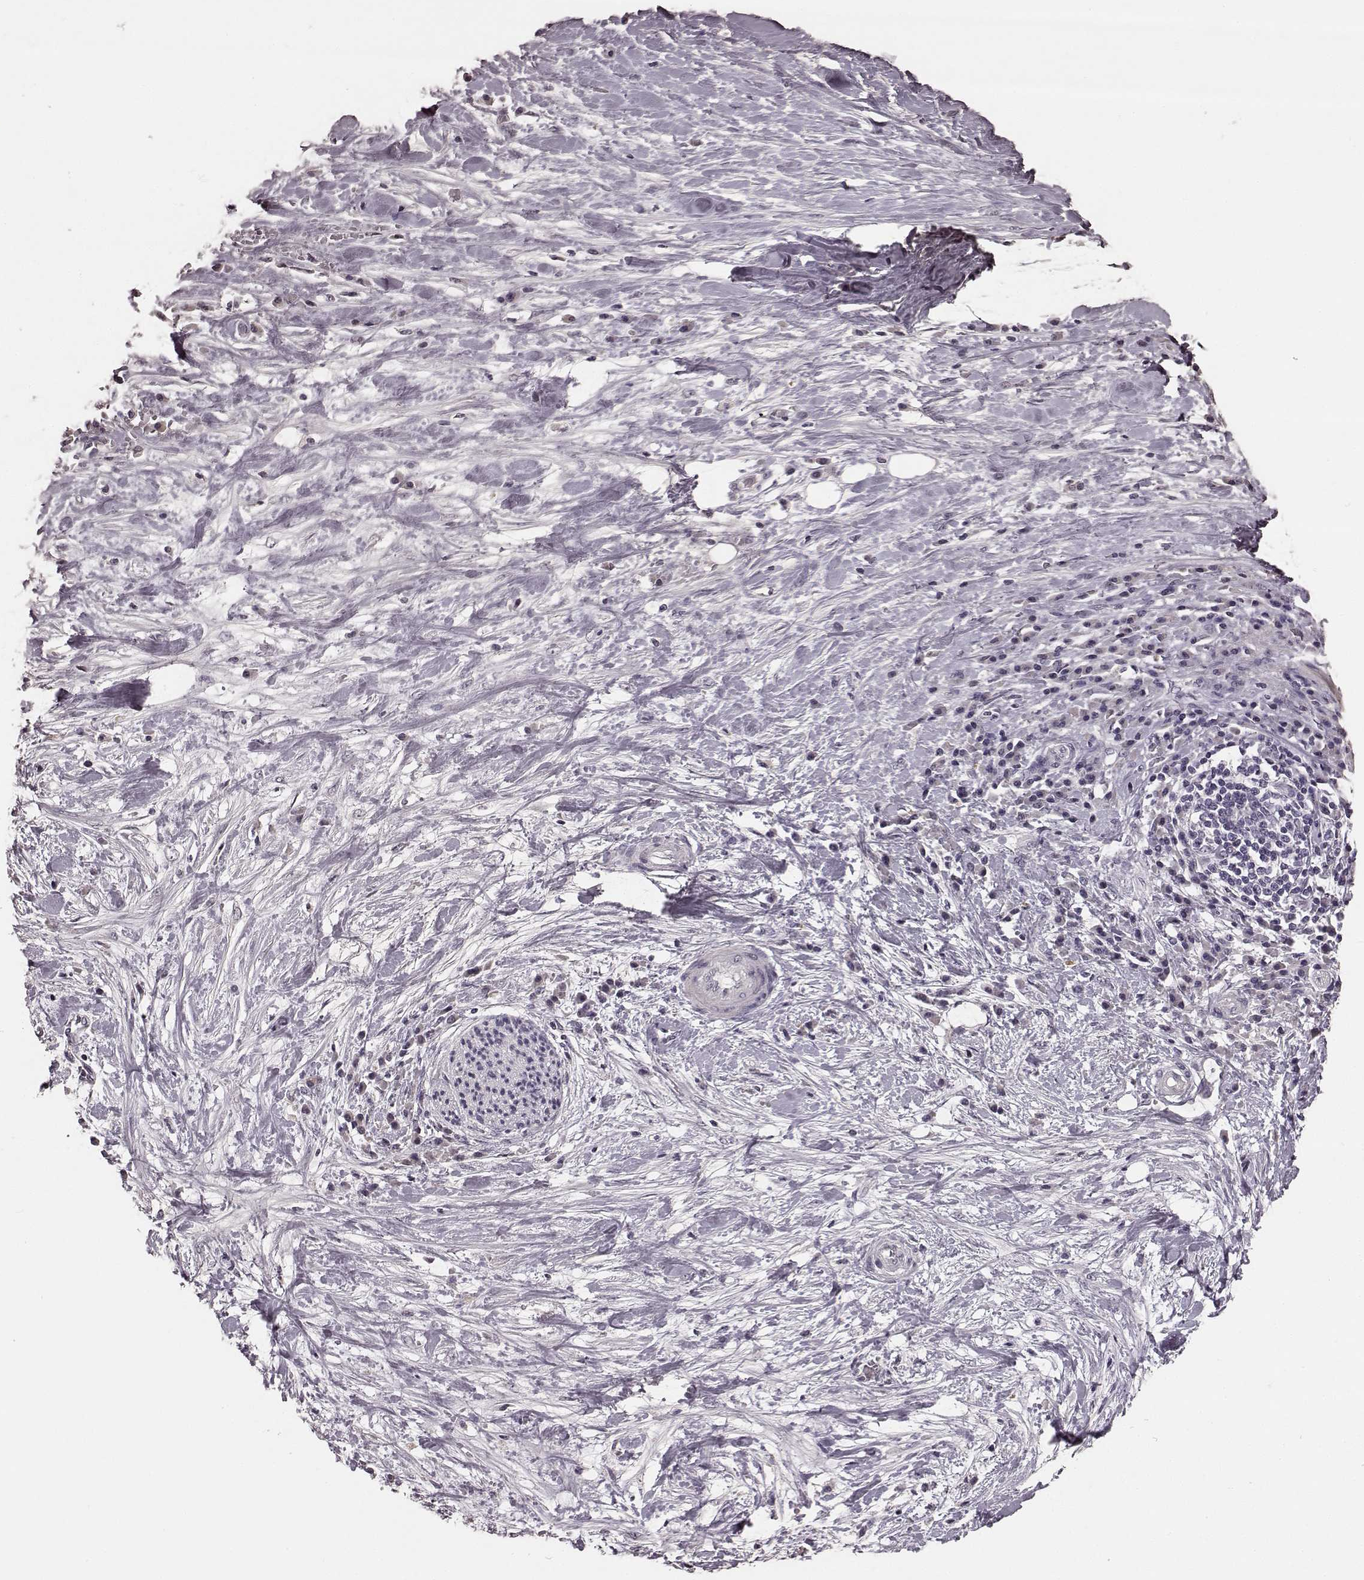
{"staining": {"intensity": "negative", "quantity": "none", "location": "none"}, "tissue": "liver cancer", "cell_type": "Tumor cells", "image_type": "cancer", "snomed": [{"axis": "morphology", "description": "Cholangiocarcinoma"}, {"axis": "topography", "description": "Liver"}], "caption": "High magnification brightfield microscopy of liver cancer stained with DAB (brown) and counterstained with hematoxylin (blue): tumor cells show no significant expression.", "gene": "RIT2", "patient": {"sex": "female", "age": 73}}